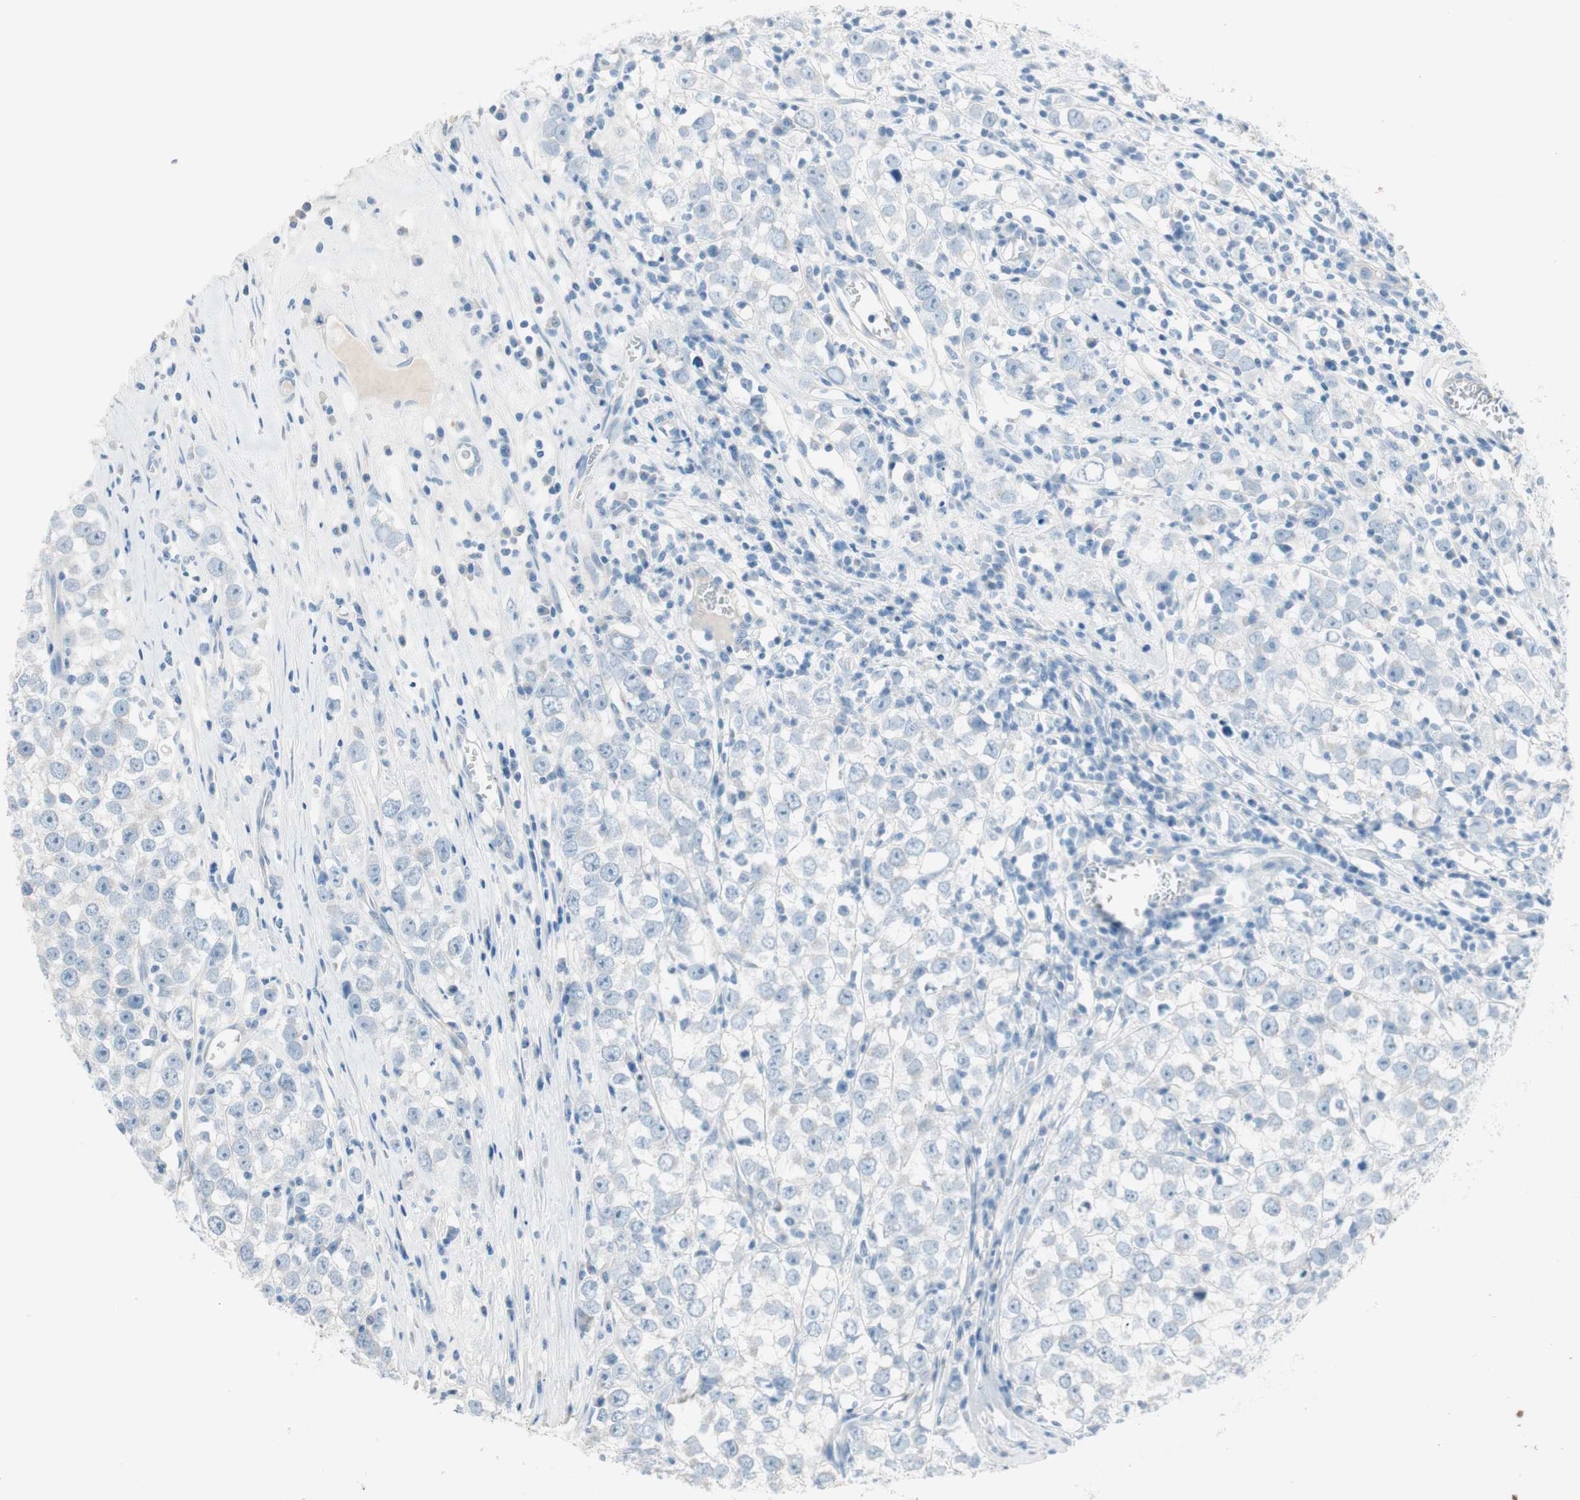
{"staining": {"intensity": "negative", "quantity": "none", "location": "none"}, "tissue": "testis cancer", "cell_type": "Tumor cells", "image_type": "cancer", "snomed": [{"axis": "morphology", "description": "Seminoma, NOS"}, {"axis": "morphology", "description": "Carcinoma, Embryonal, NOS"}, {"axis": "topography", "description": "Testis"}], "caption": "The photomicrograph exhibits no significant positivity in tumor cells of testis cancer.", "gene": "PRRG4", "patient": {"sex": "male", "age": 52}}